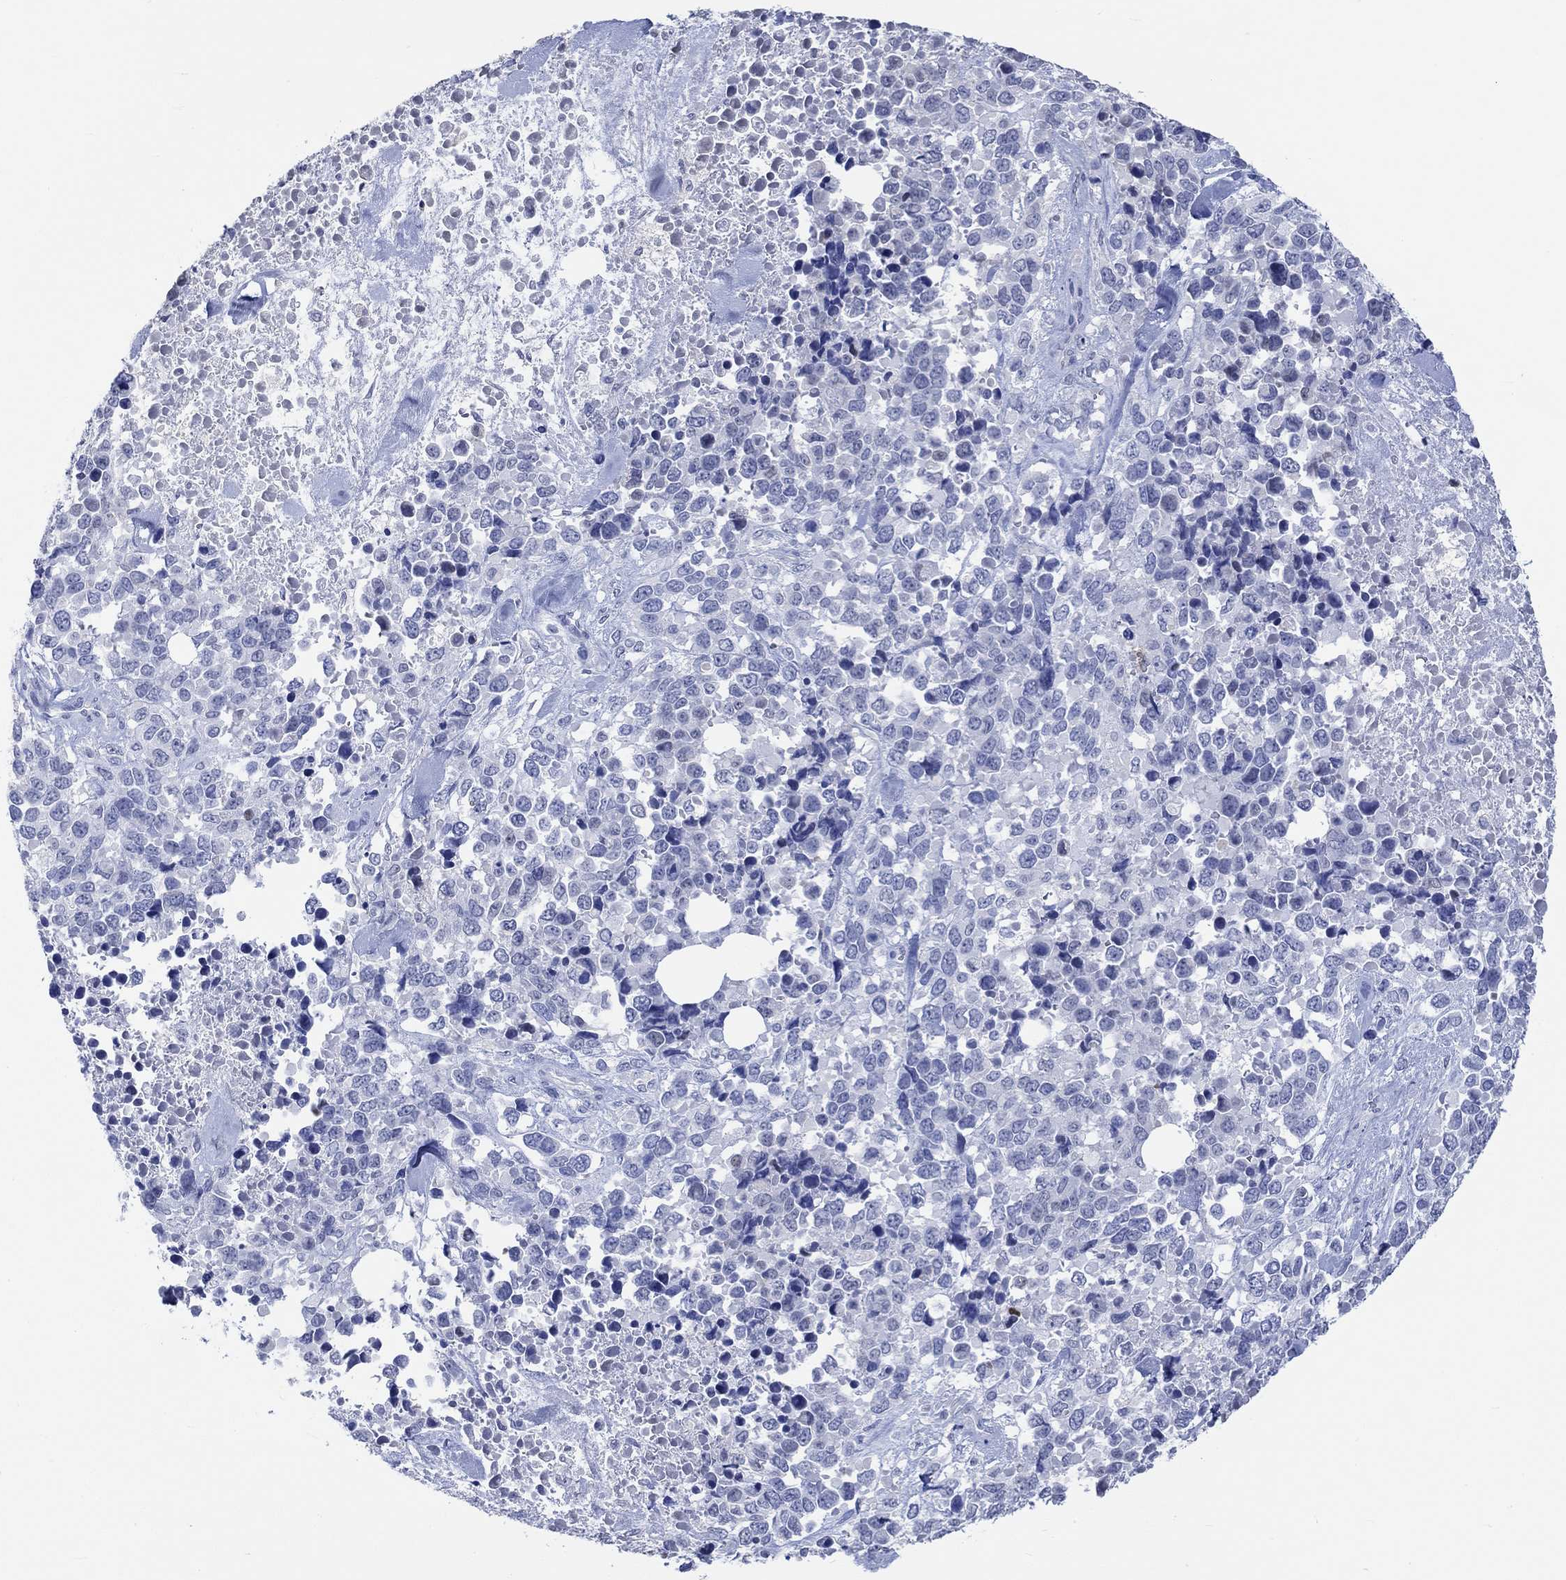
{"staining": {"intensity": "negative", "quantity": "none", "location": "none"}, "tissue": "melanoma", "cell_type": "Tumor cells", "image_type": "cancer", "snomed": [{"axis": "morphology", "description": "Malignant melanoma, Metastatic site"}, {"axis": "topography", "description": "Skin"}], "caption": "Protein analysis of malignant melanoma (metastatic site) demonstrates no significant staining in tumor cells.", "gene": "PNMA5", "patient": {"sex": "male", "age": 84}}